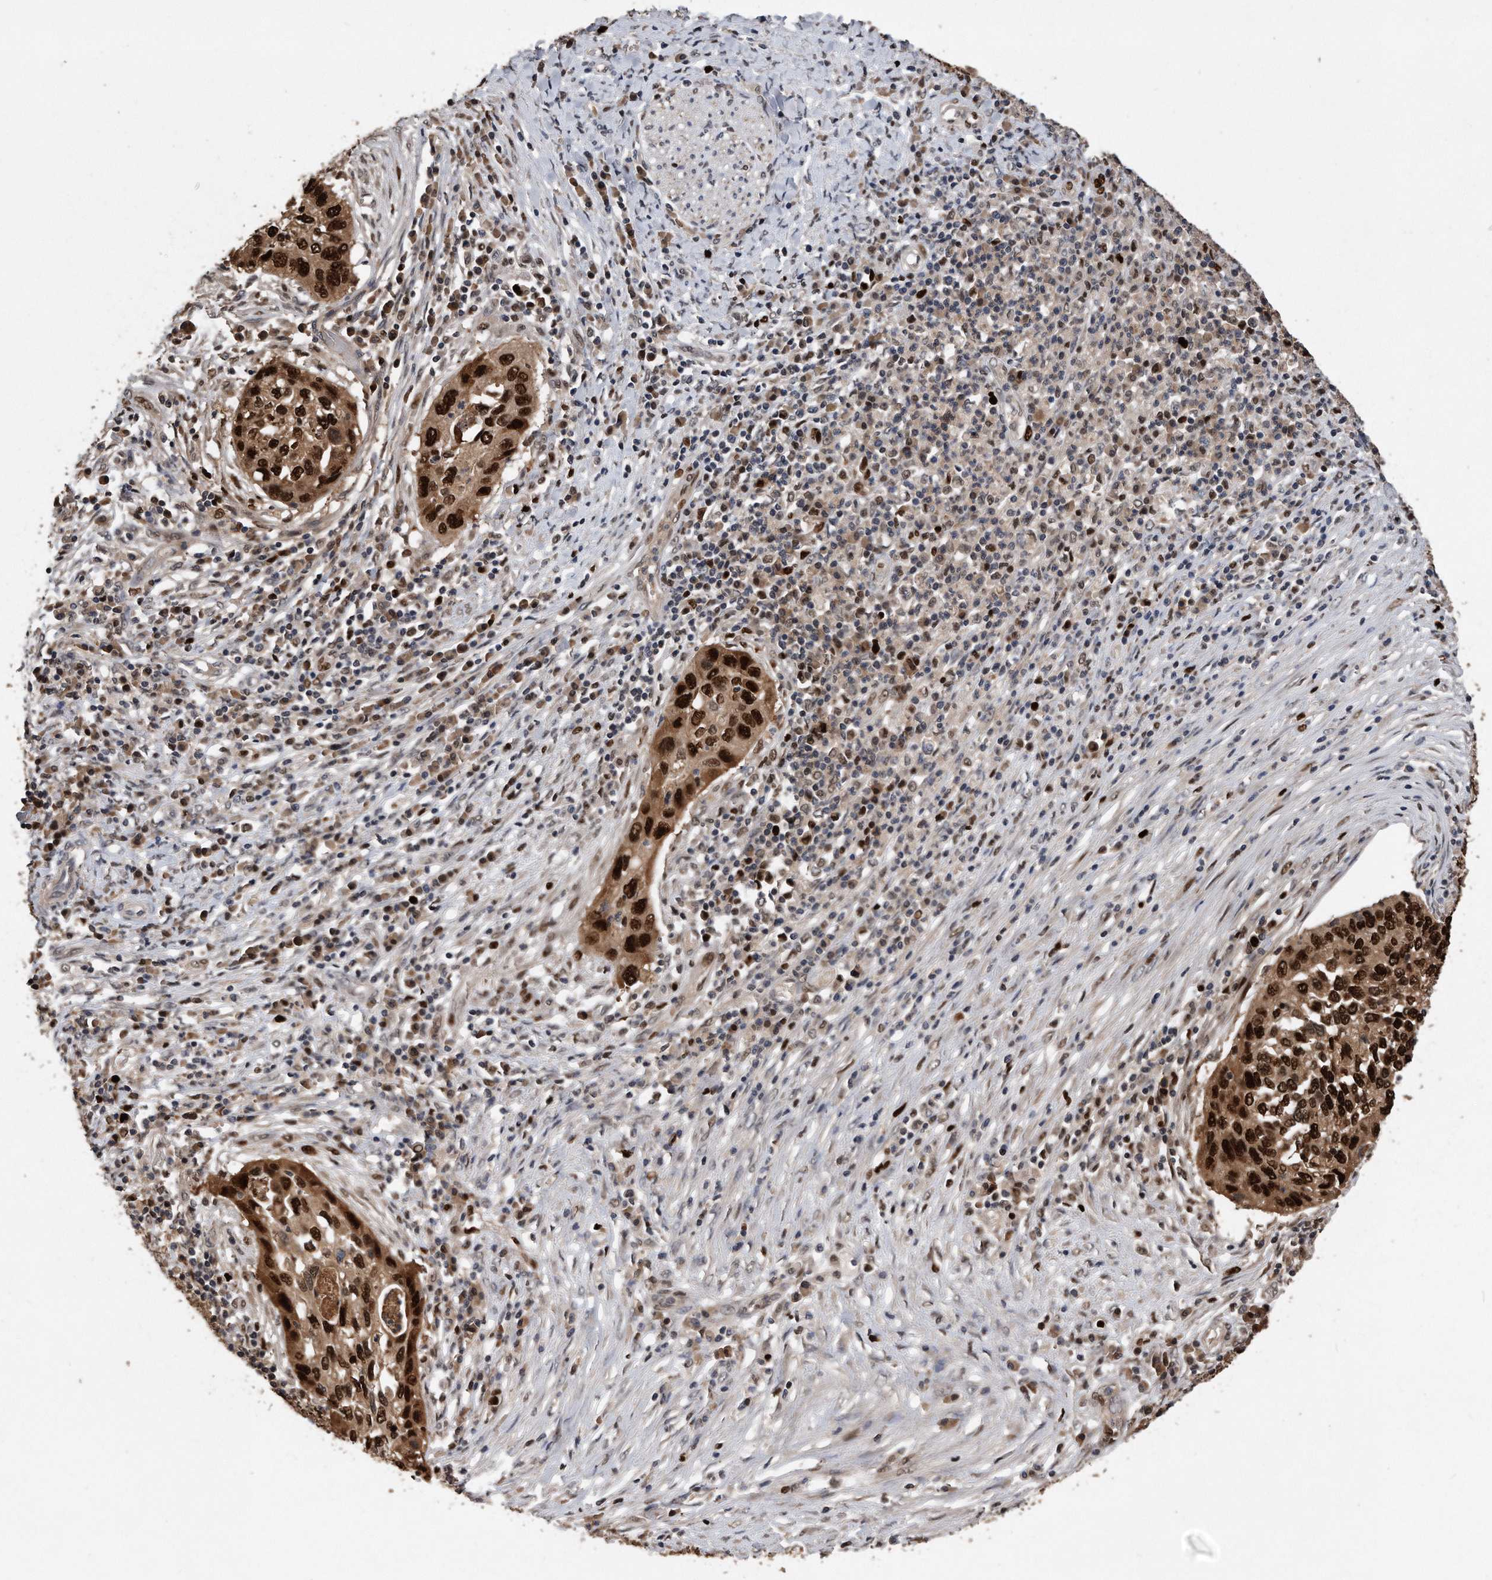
{"staining": {"intensity": "strong", "quantity": ">75%", "location": "cytoplasmic/membranous,nuclear"}, "tissue": "cervical cancer", "cell_type": "Tumor cells", "image_type": "cancer", "snomed": [{"axis": "morphology", "description": "Squamous cell carcinoma, NOS"}, {"axis": "topography", "description": "Cervix"}], "caption": "Strong cytoplasmic/membranous and nuclear positivity for a protein is appreciated in approximately >75% of tumor cells of cervical cancer using immunohistochemistry (IHC).", "gene": "PCNA", "patient": {"sex": "female", "age": 38}}